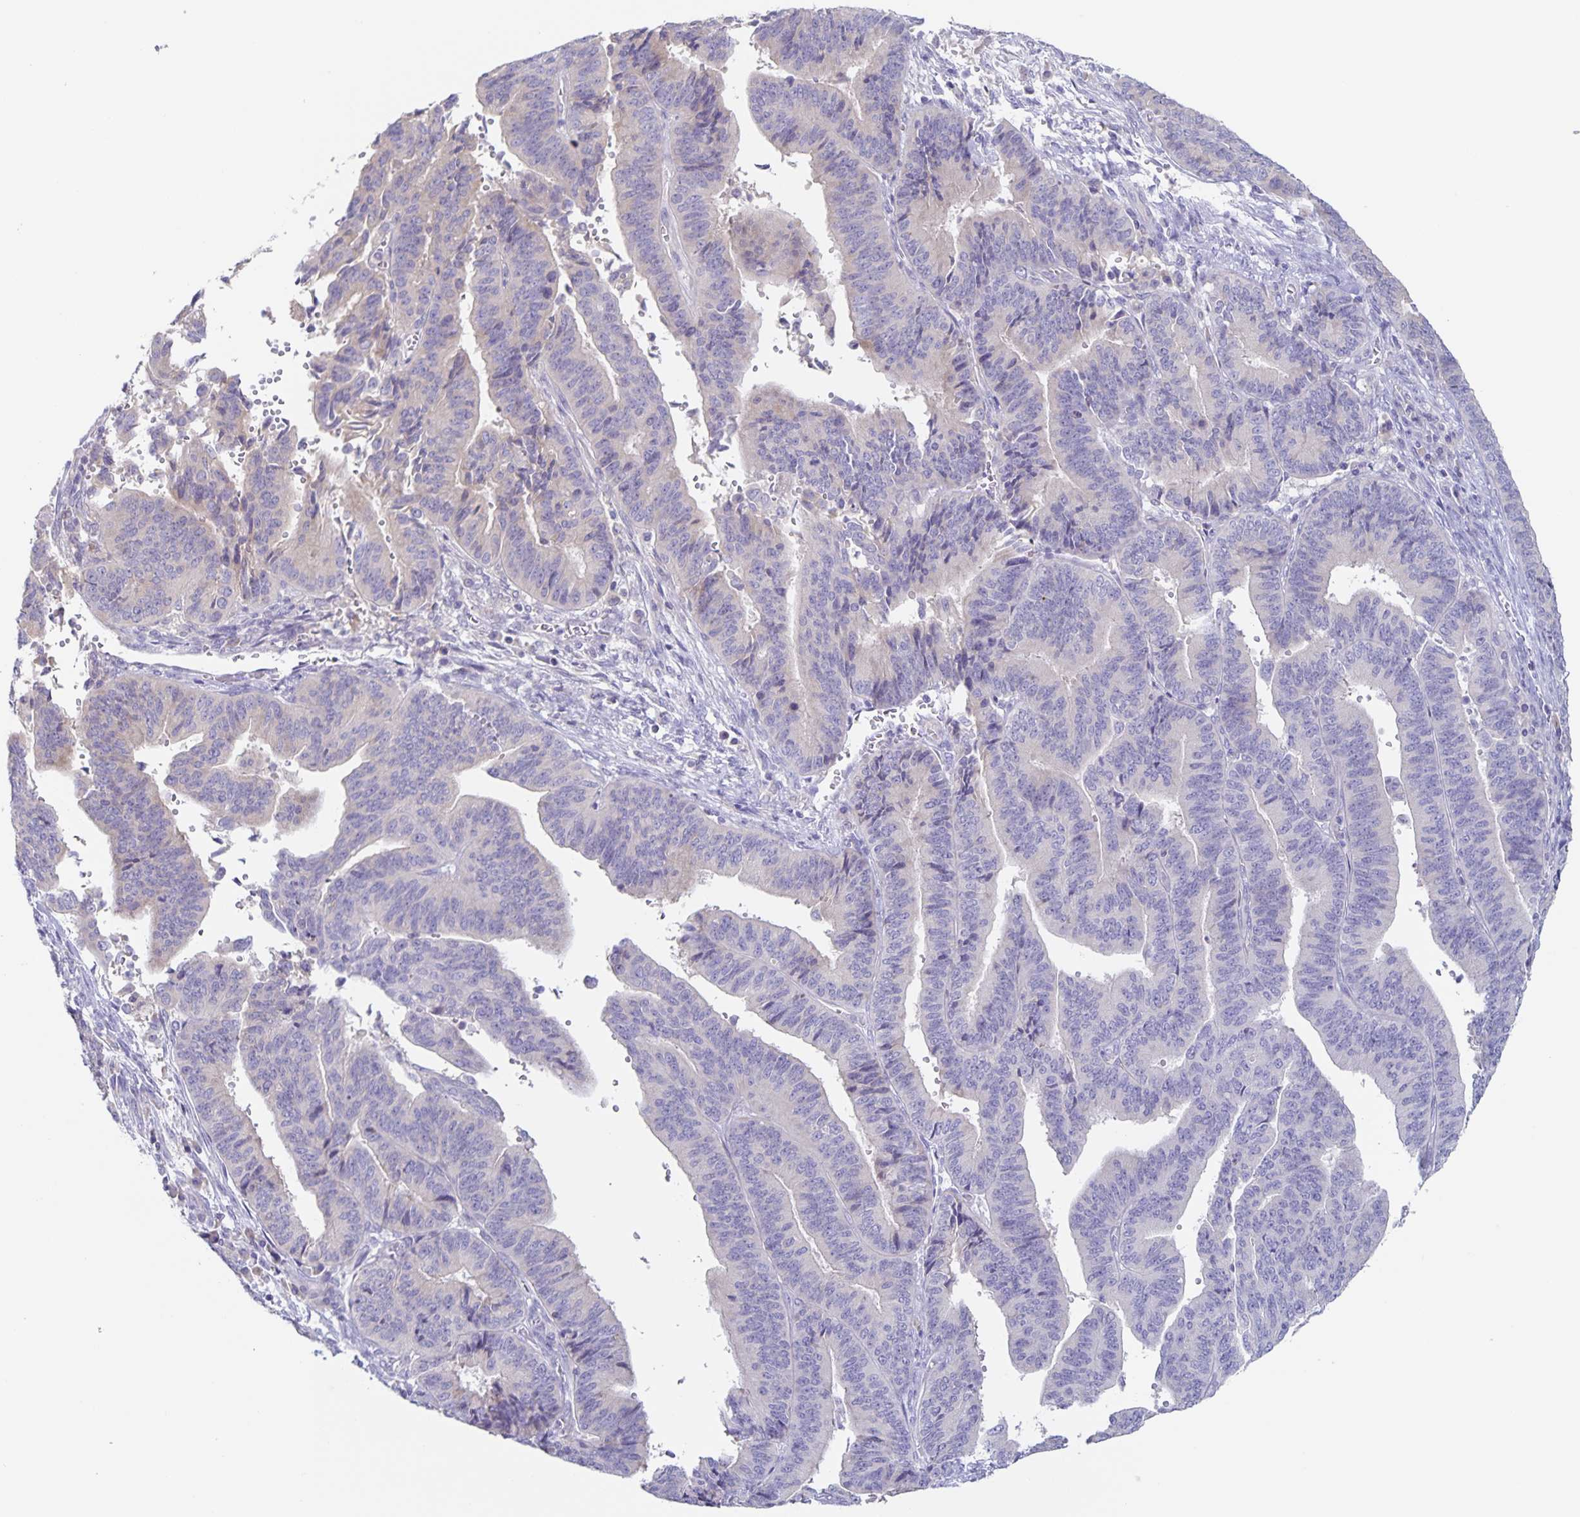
{"staining": {"intensity": "negative", "quantity": "none", "location": "none"}, "tissue": "endometrial cancer", "cell_type": "Tumor cells", "image_type": "cancer", "snomed": [{"axis": "morphology", "description": "Adenocarcinoma, NOS"}, {"axis": "topography", "description": "Endometrium"}], "caption": "Micrograph shows no protein staining in tumor cells of adenocarcinoma (endometrial) tissue. (DAB (3,3'-diaminobenzidine) IHC with hematoxylin counter stain).", "gene": "RPL36A", "patient": {"sex": "female", "age": 65}}